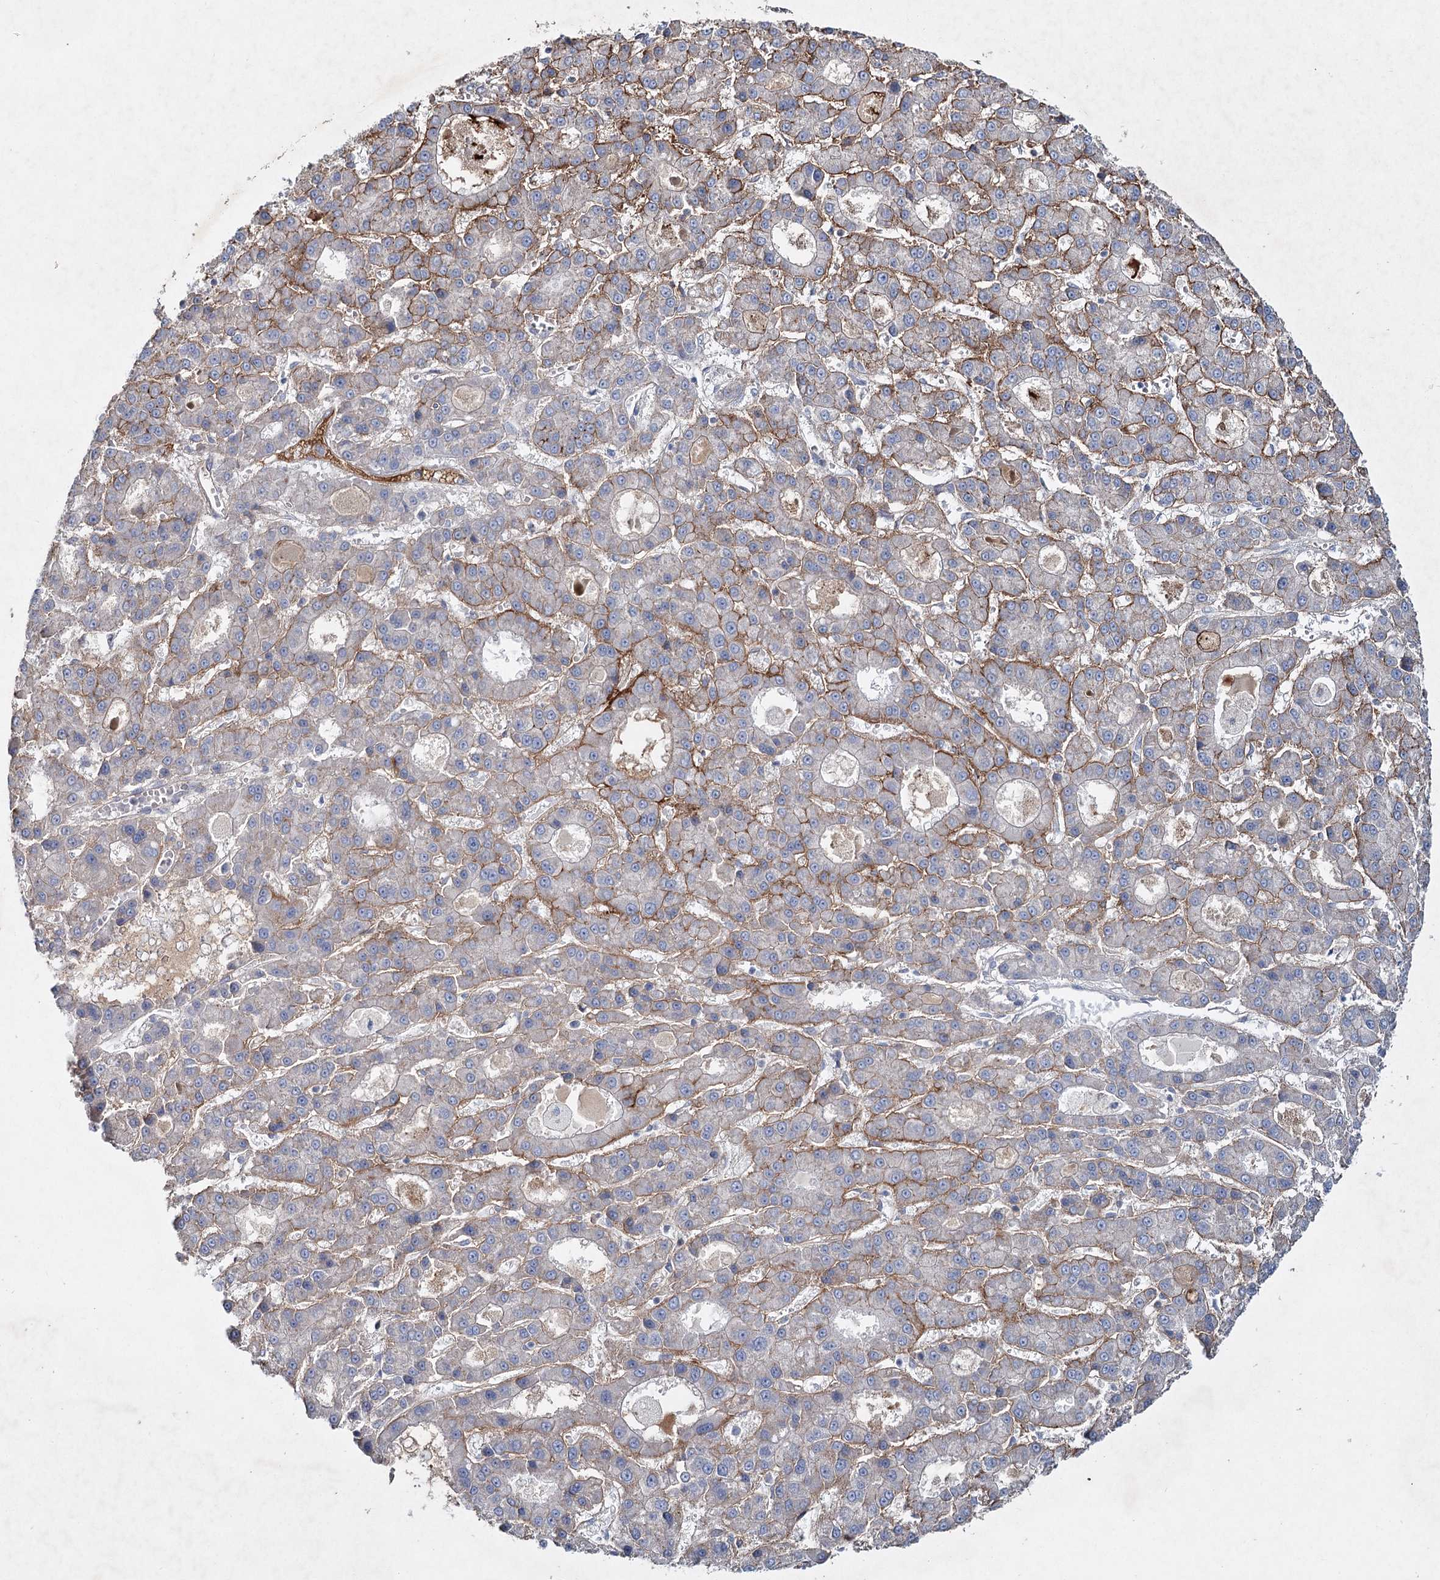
{"staining": {"intensity": "moderate", "quantity": "25%-75%", "location": "cytoplasmic/membranous"}, "tissue": "liver cancer", "cell_type": "Tumor cells", "image_type": "cancer", "snomed": [{"axis": "morphology", "description": "Carcinoma, Hepatocellular, NOS"}, {"axis": "topography", "description": "Liver"}], "caption": "Immunohistochemical staining of human liver hepatocellular carcinoma displays medium levels of moderate cytoplasmic/membranous expression in approximately 25%-75% of tumor cells.", "gene": "RFX6", "patient": {"sex": "male", "age": 70}}